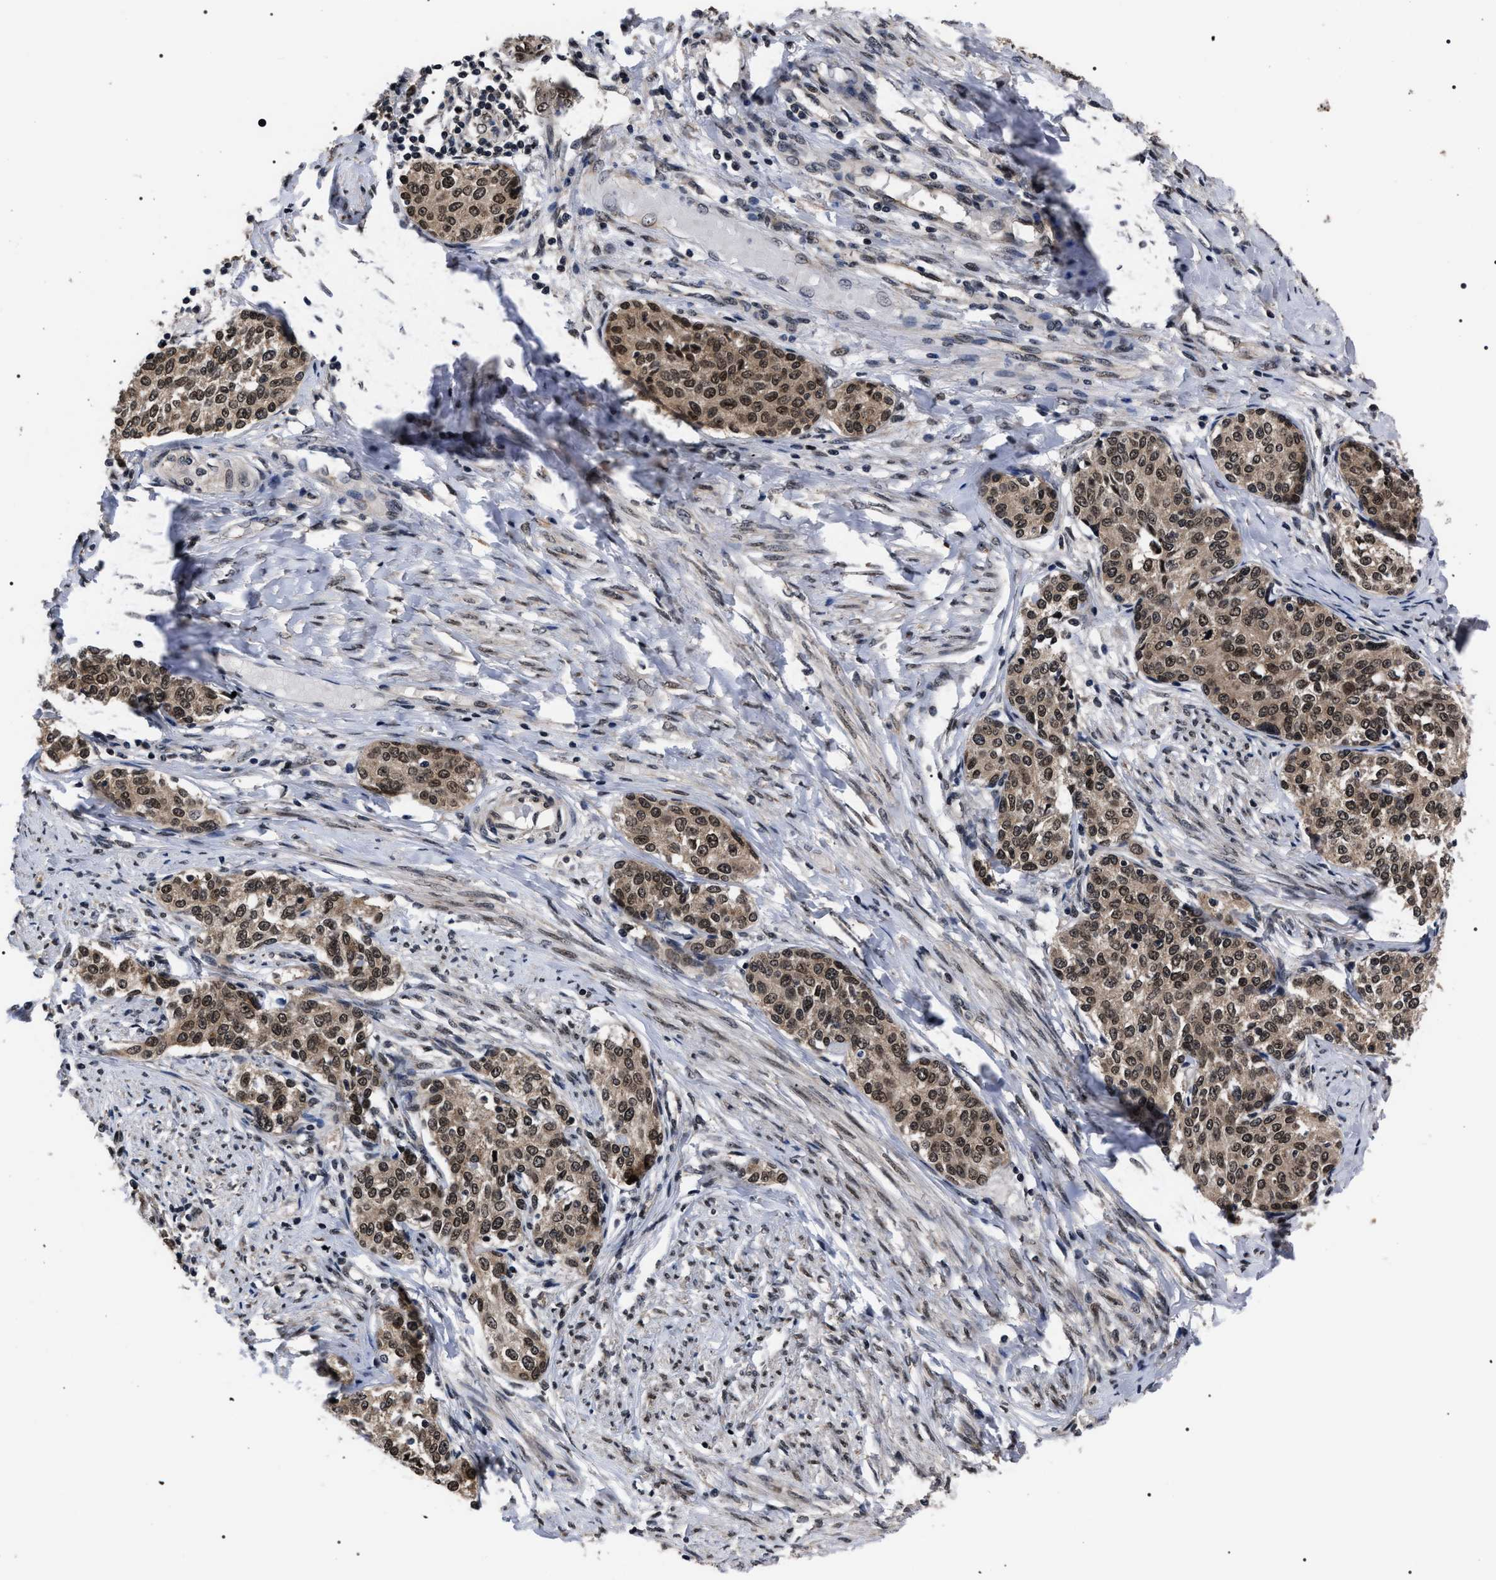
{"staining": {"intensity": "moderate", "quantity": ">75%", "location": "cytoplasmic/membranous,nuclear"}, "tissue": "cervical cancer", "cell_type": "Tumor cells", "image_type": "cancer", "snomed": [{"axis": "morphology", "description": "Squamous cell carcinoma, NOS"}, {"axis": "morphology", "description": "Adenocarcinoma, NOS"}, {"axis": "topography", "description": "Cervix"}], "caption": "Moderate cytoplasmic/membranous and nuclear staining is appreciated in about >75% of tumor cells in cervical squamous cell carcinoma. (IHC, brightfield microscopy, high magnification).", "gene": "CSNK2A1", "patient": {"sex": "female", "age": 52}}